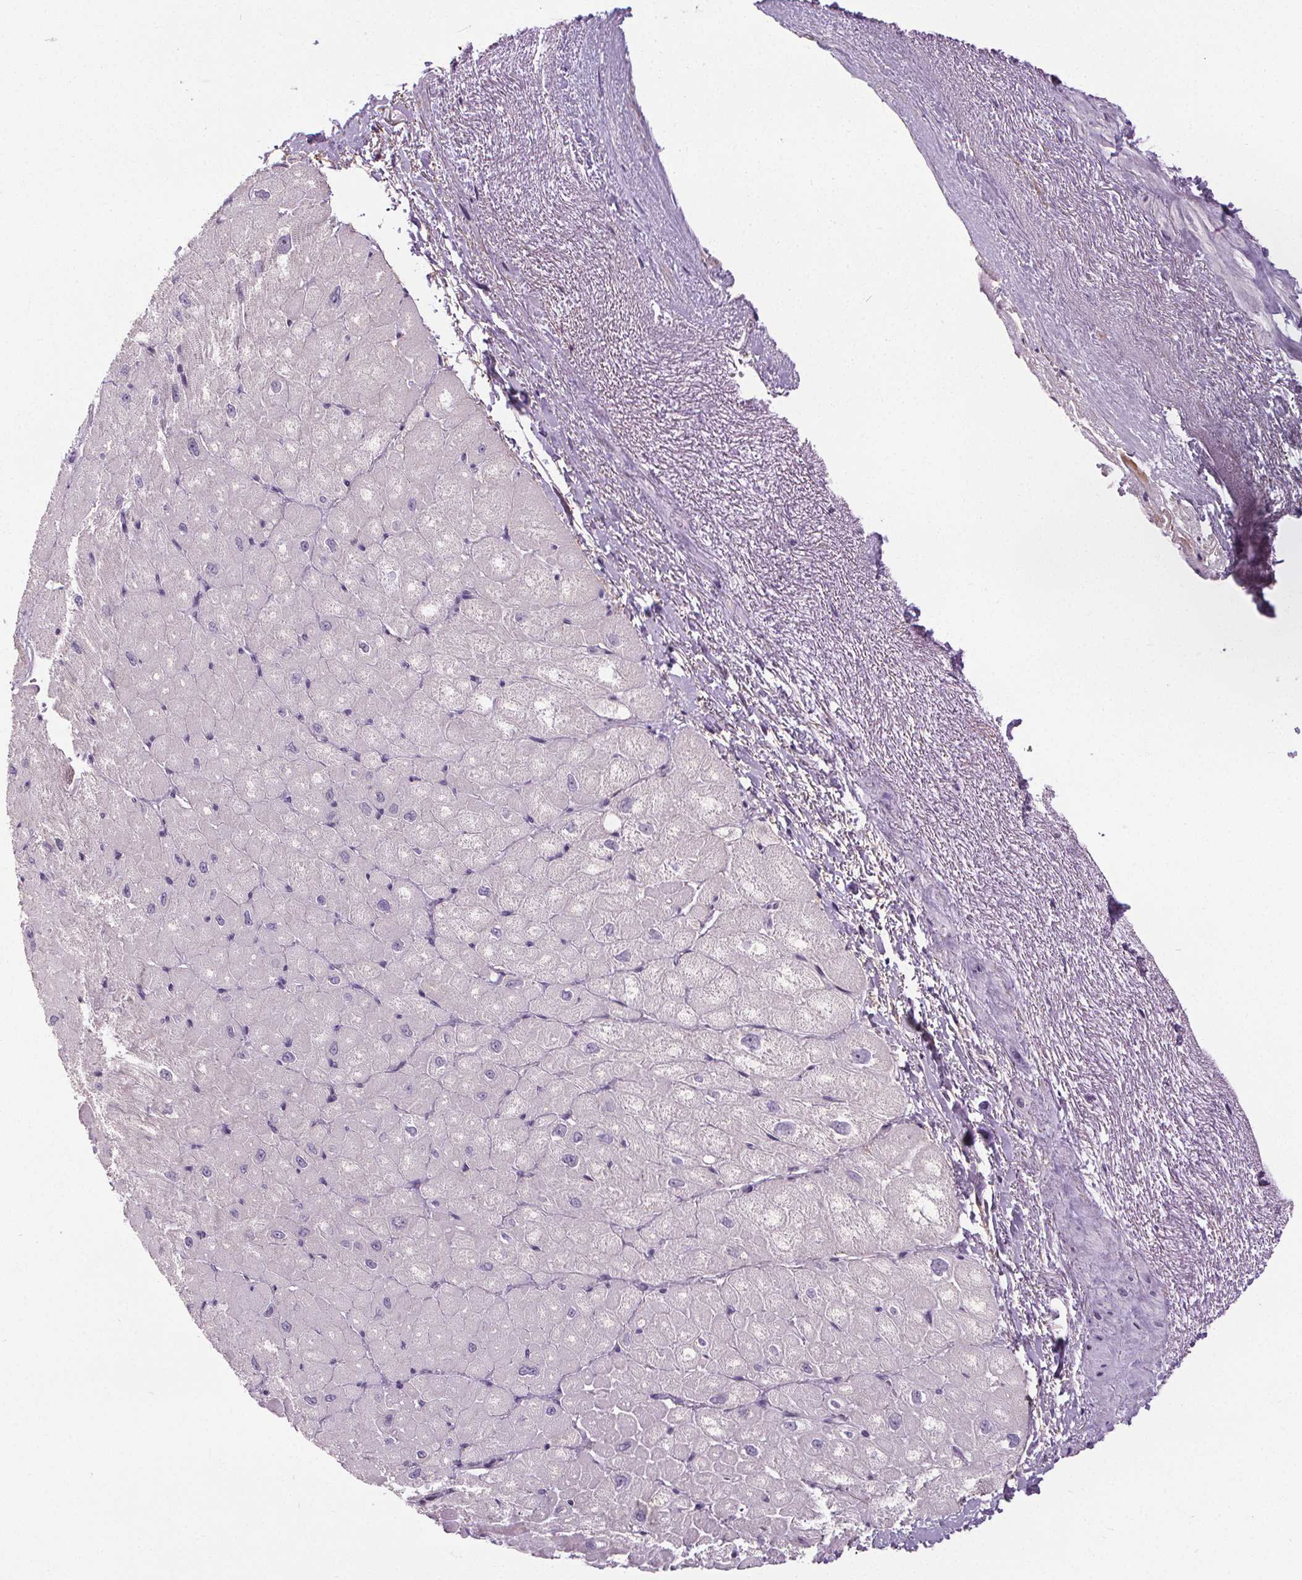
{"staining": {"intensity": "negative", "quantity": "none", "location": "none"}, "tissue": "heart muscle", "cell_type": "Cardiomyocytes", "image_type": "normal", "snomed": [{"axis": "morphology", "description": "Normal tissue, NOS"}, {"axis": "topography", "description": "Heart"}], "caption": "An image of heart muscle stained for a protein displays no brown staining in cardiomyocytes.", "gene": "TMEM240", "patient": {"sex": "male", "age": 62}}